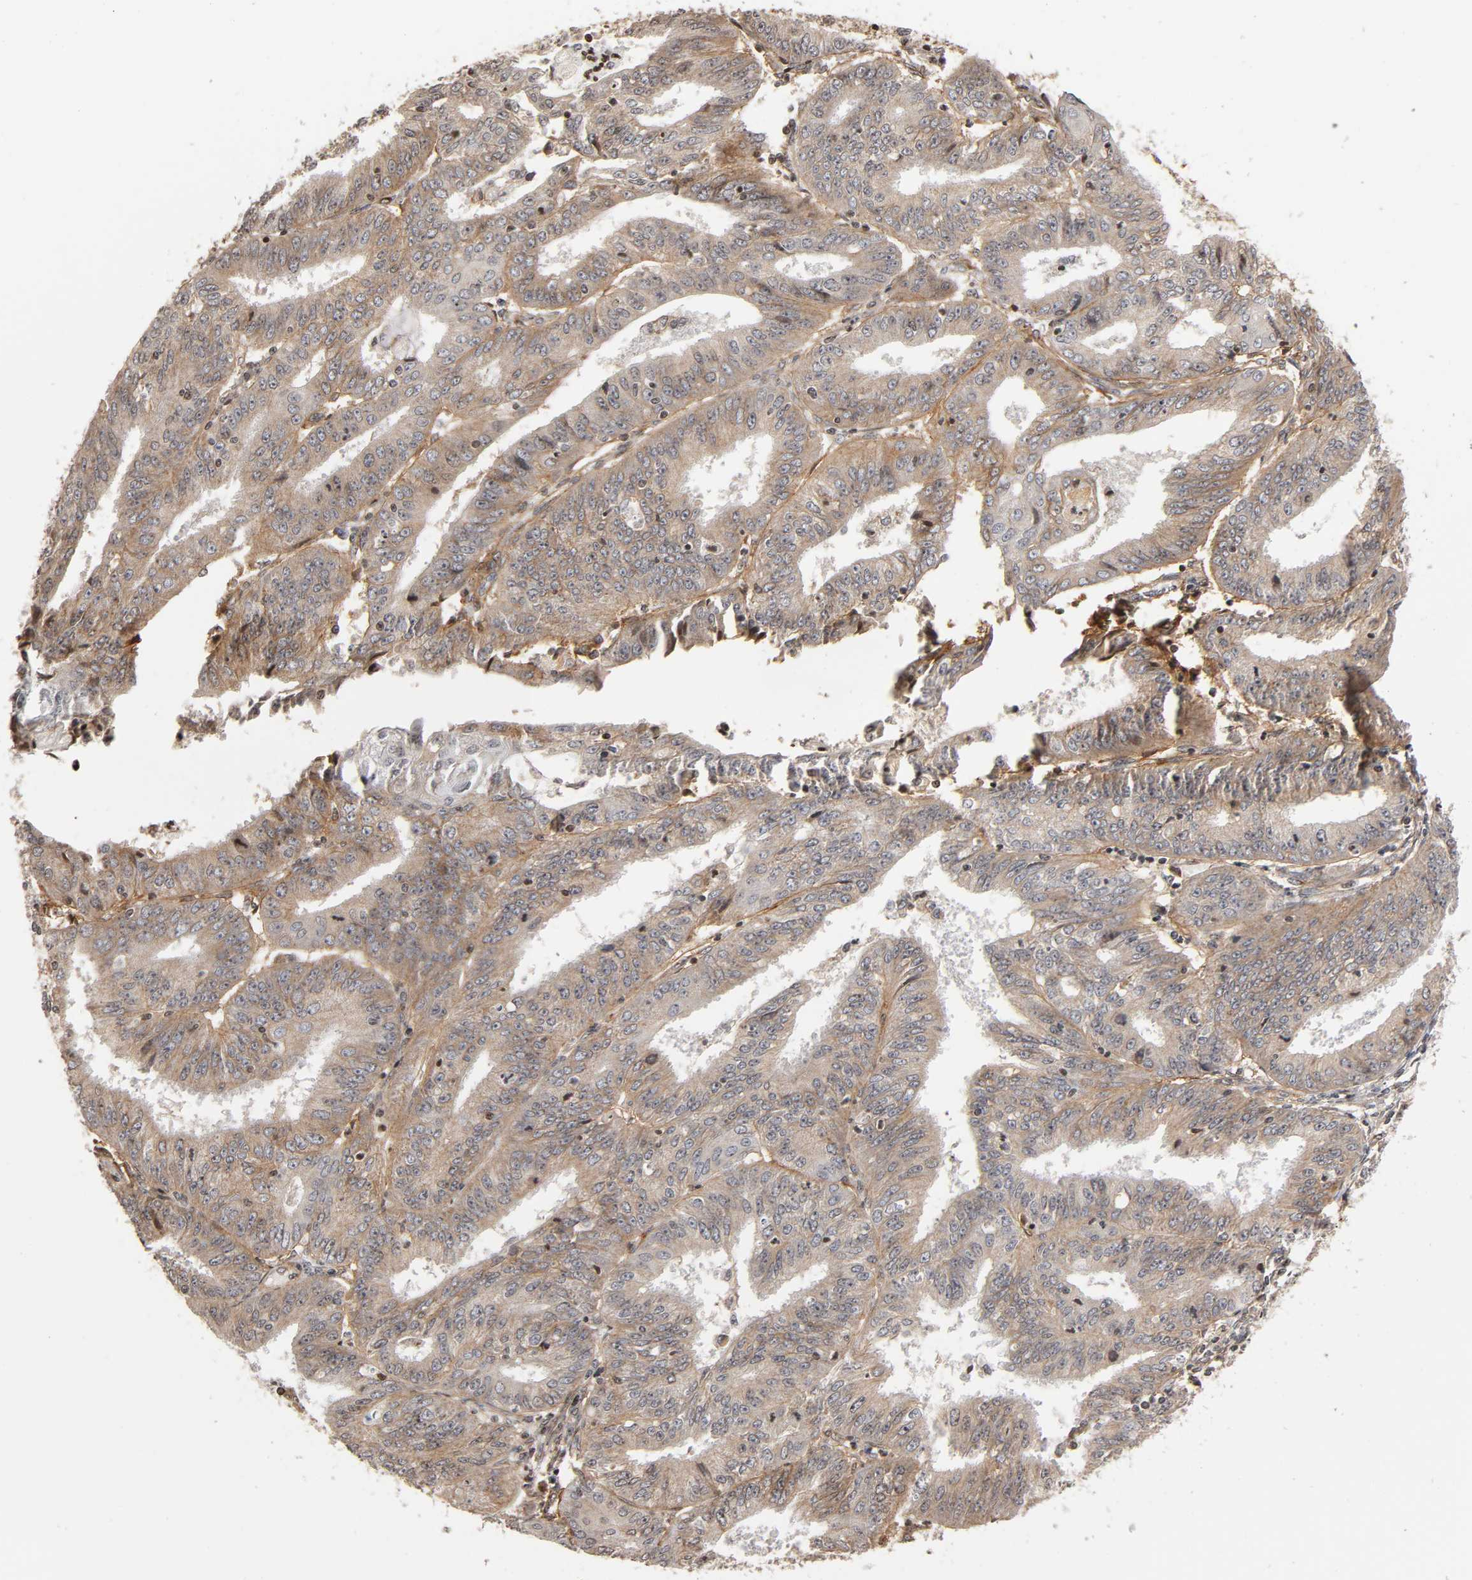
{"staining": {"intensity": "weak", "quantity": ">75%", "location": "cytoplasmic/membranous"}, "tissue": "endometrial cancer", "cell_type": "Tumor cells", "image_type": "cancer", "snomed": [{"axis": "morphology", "description": "Adenocarcinoma, NOS"}, {"axis": "topography", "description": "Endometrium"}], "caption": "Endometrial cancer stained with DAB immunohistochemistry (IHC) exhibits low levels of weak cytoplasmic/membranous staining in about >75% of tumor cells. Using DAB (brown) and hematoxylin (blue) stains, captured at high magnification using brightfield microscopy.", "gene": "ITGAV", "patient": {"sex": "female", "age": 42}}